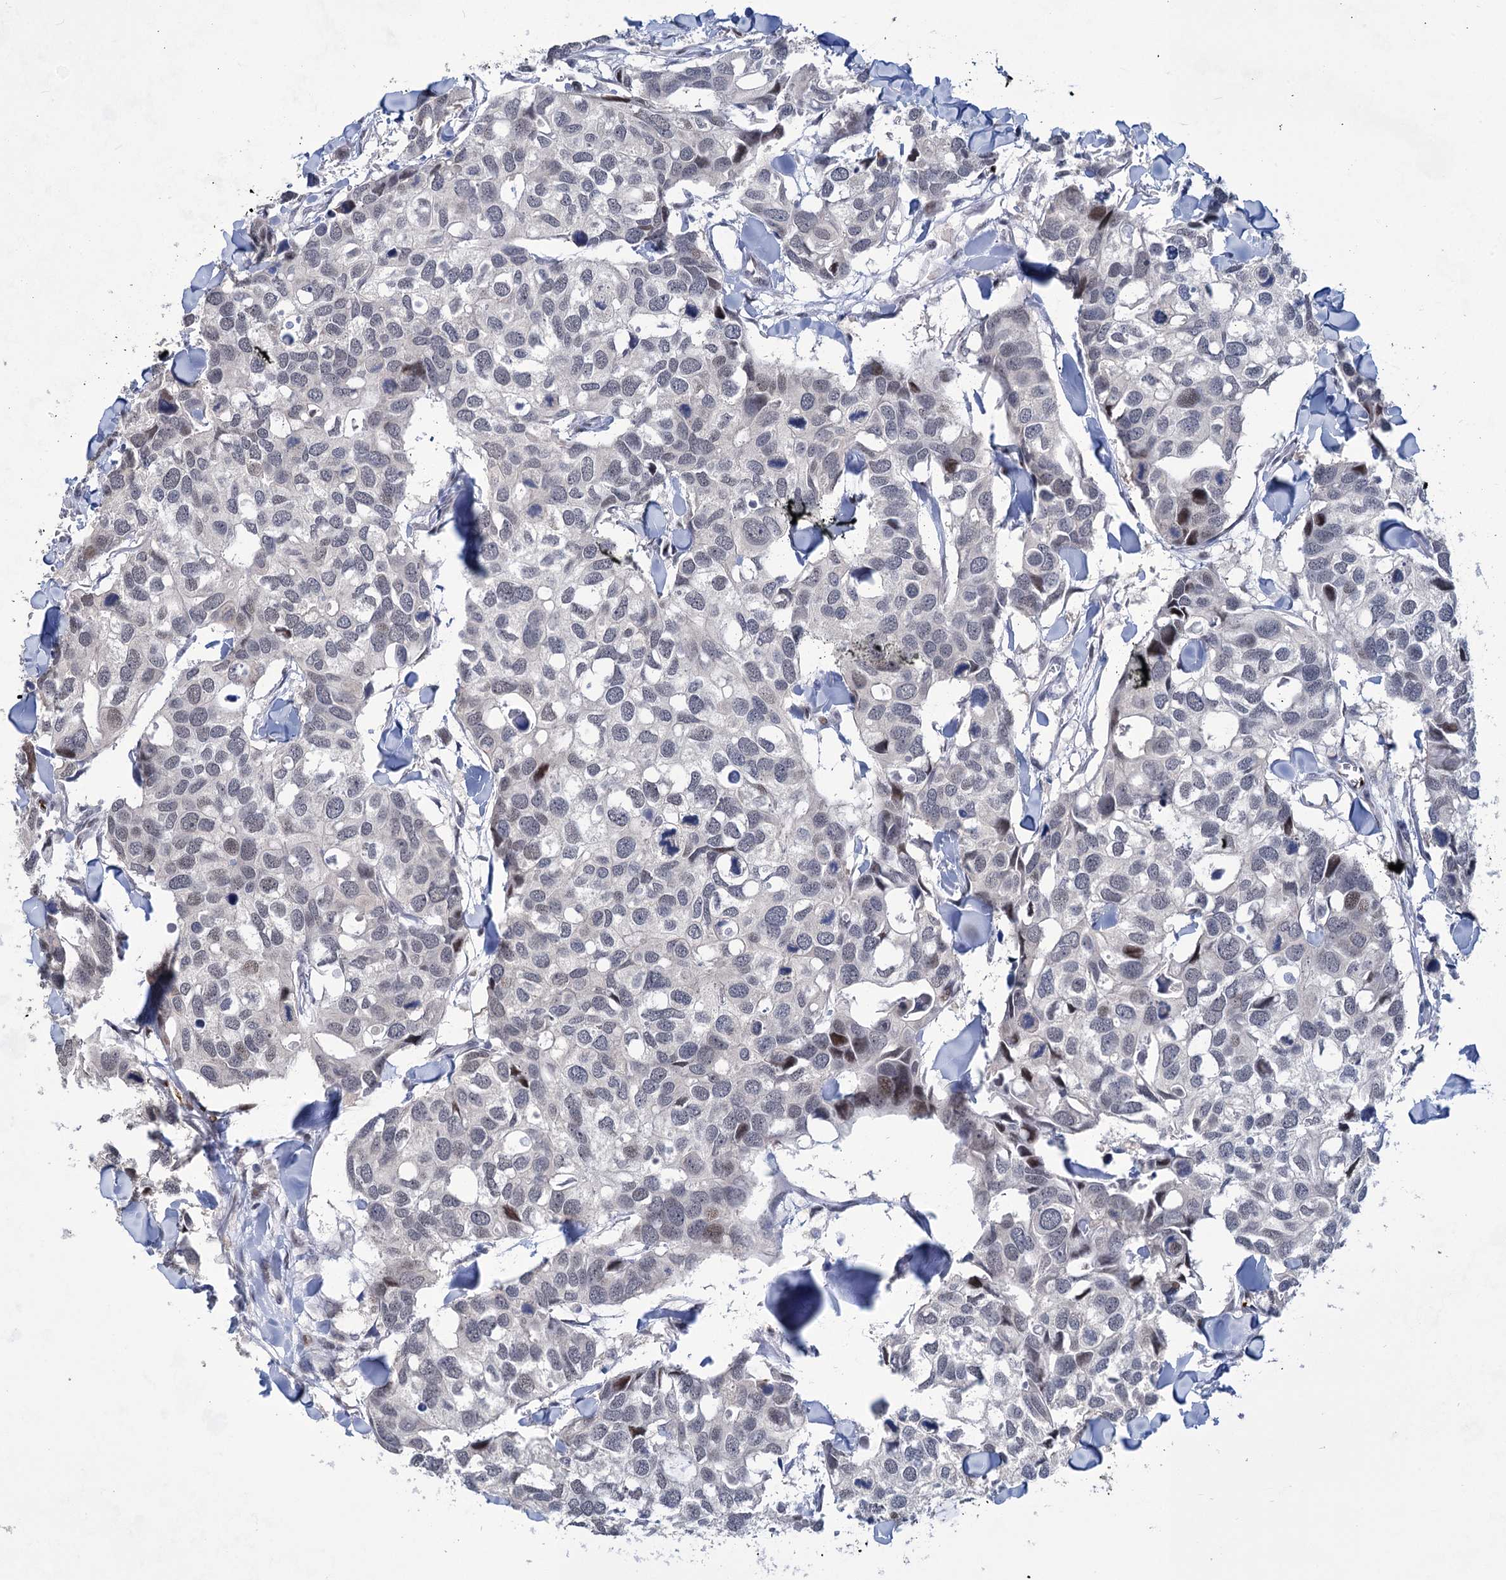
{"staining": {"intensity": "negative", "quantity": "none", "location": "none"}, "tissue": "breast cancer", "cell_type": "Tumor cells", "image_type": "cancer", "snomed": [{"axis": "morphology", "description": "Duct carcinoma"}, {"axis": "topography", "description": "Breast"}], "caption": "High power microscopy histopathology image of an IHC image of invasive ductal carcinoma (breast), revealing no significant staining in tumor cells.", "gene": "MON2", "patient": {"sex": "female", "age": 83}}